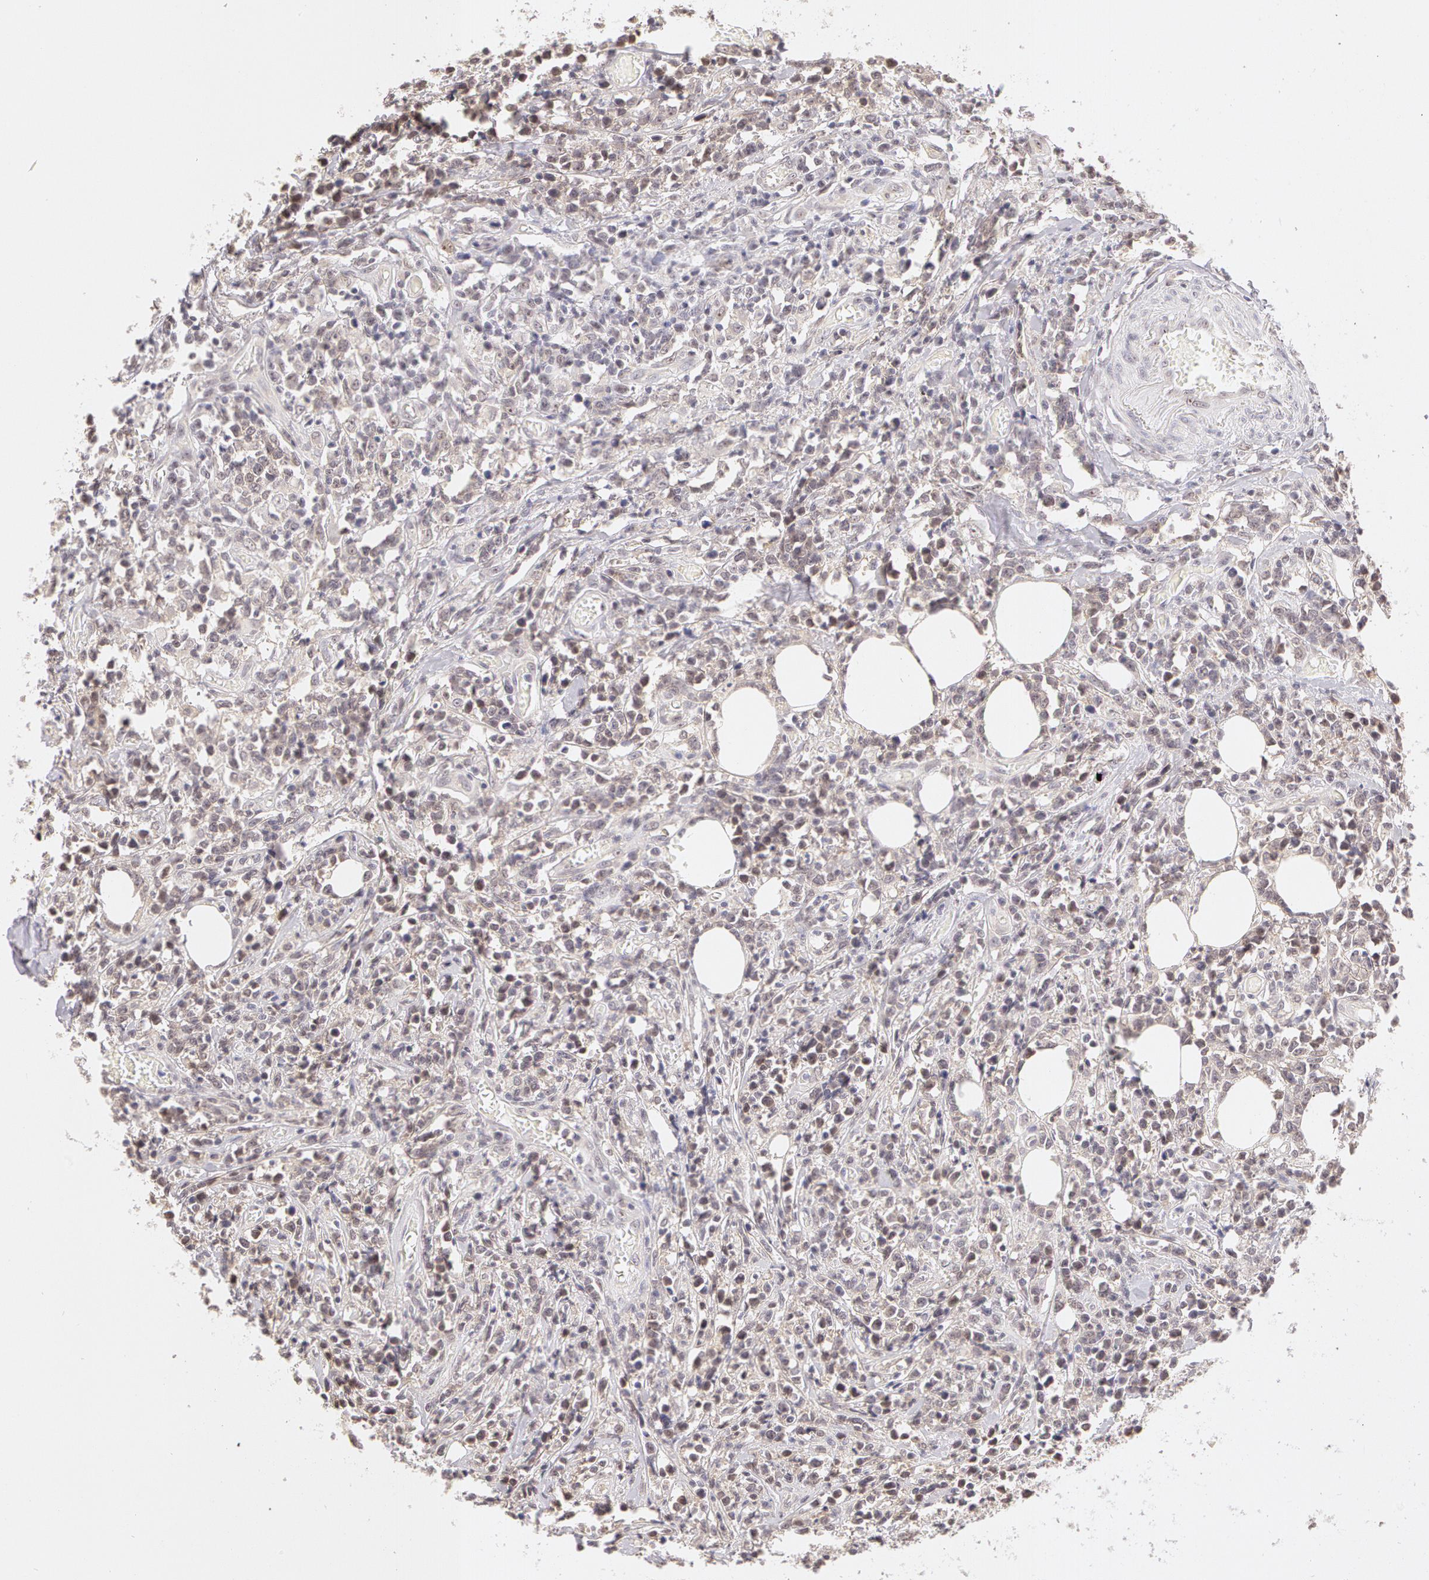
{"staining": {"intensity": "weak", "quantity": "<25%", "location": "nuclear"}, "tissue": "lymphoma", "cell_type": "Tumor cells", "image_type": "cancer", "snomed": [{"axis": "morphology", "description": "Malignant lymphoma, non-Hodgkin's type, High grade"}, {"axis": "topography", "description": "Colon"}], "caption": "This histopathology image is of lymphoma stained with IHC to label a protein in brown with the nuclei are counter-stained blue. There is no positivity in tumor cells.", "gene": "ZNF597", "patient": {"sex": "male", "age": 82}}